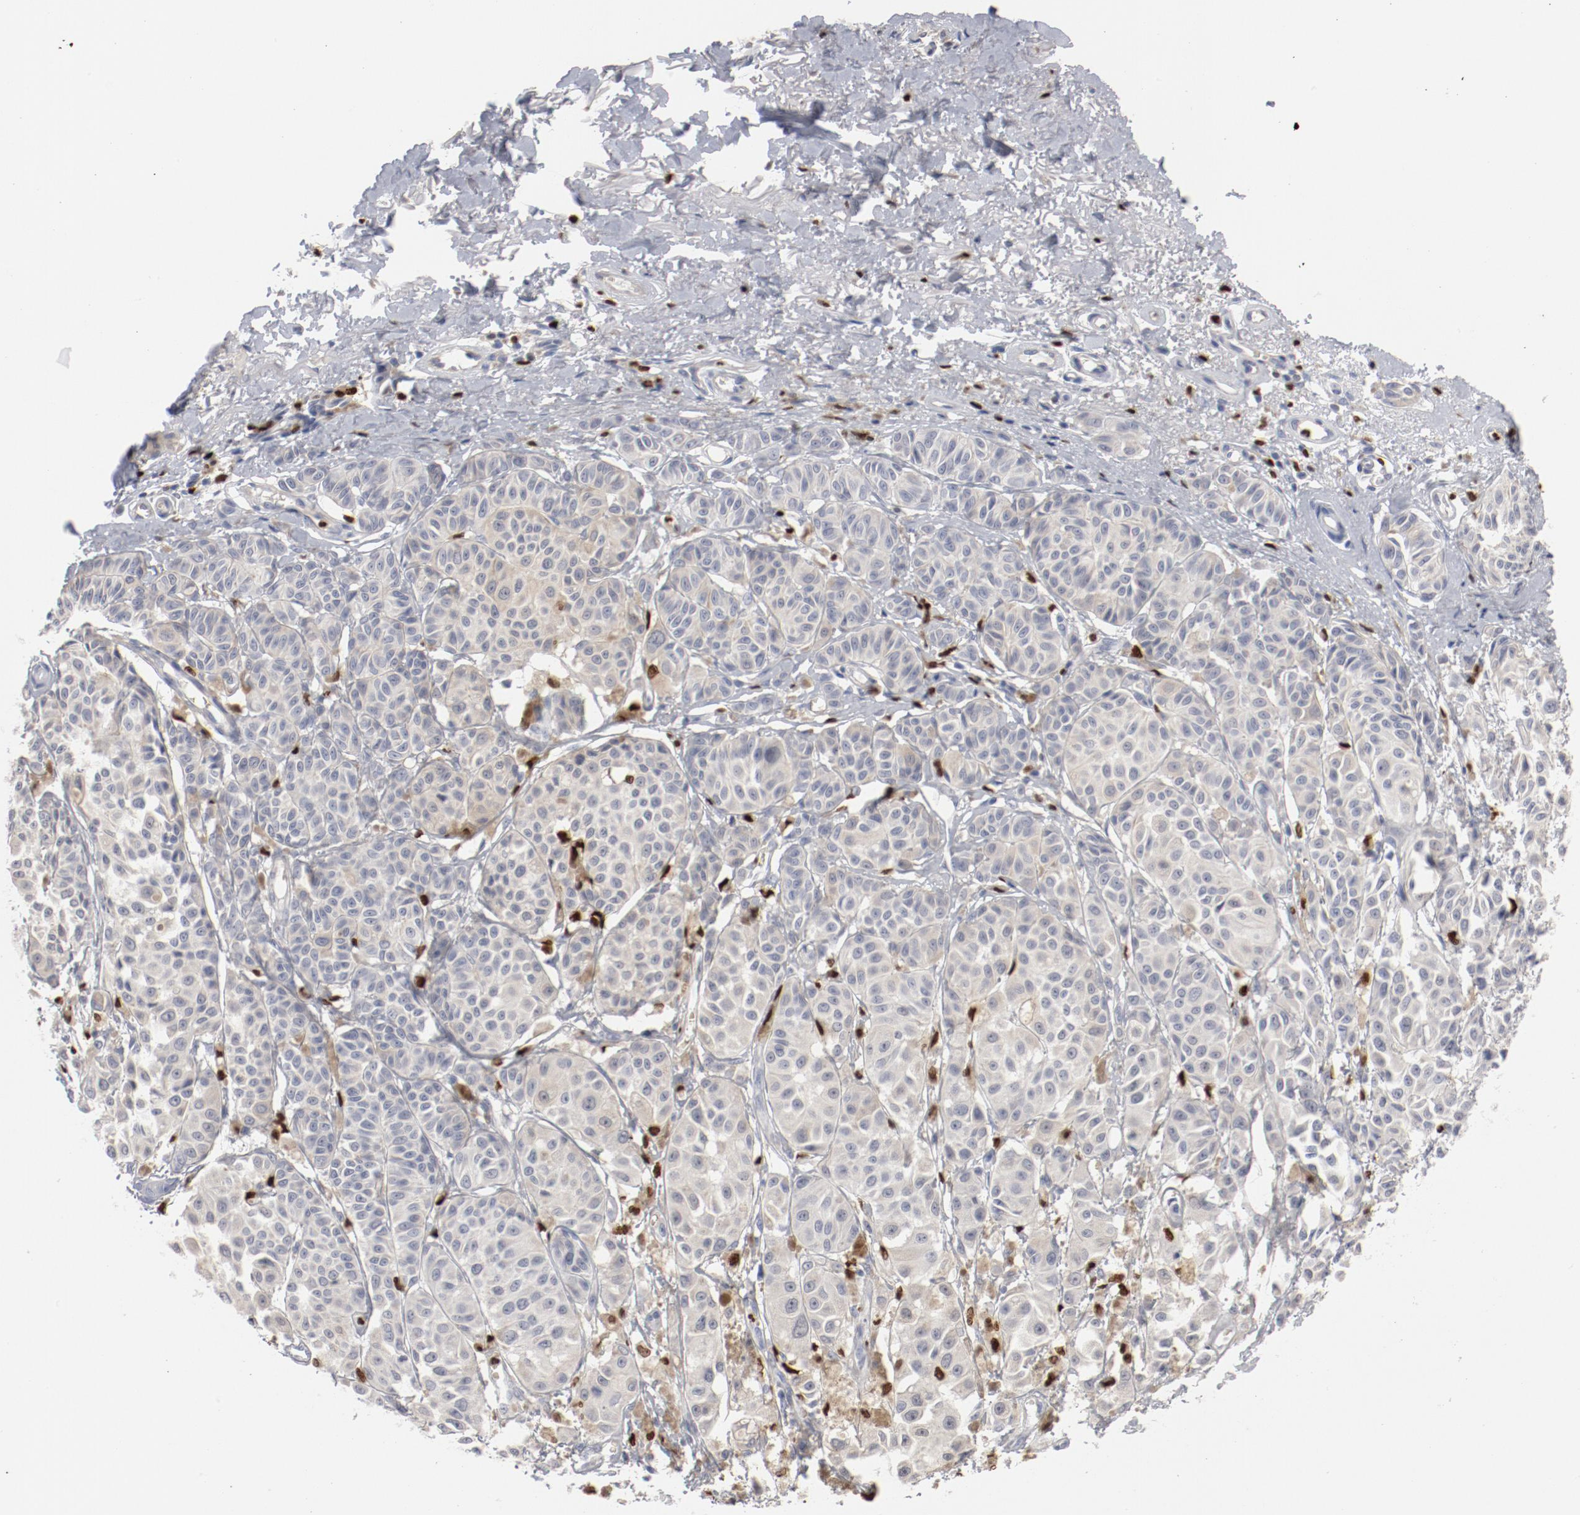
{"staining": {"intensity": "negative", "quantity": "none", "location": "none"}, "tissue": "melanoma", "cell_type": "Tumor cells", "image_type": "cancer", "snomed": [{"axis": "morphology", "description": "Malignant melanoma, NOS"}, {"axis": "topography", "description": "Skin"}], "caption": "This is a image of IHC staining of melanoma, which shows no staining in tumor cells.", "gene": "SPI1", "patient": {"sex": "male", "age": 76}}